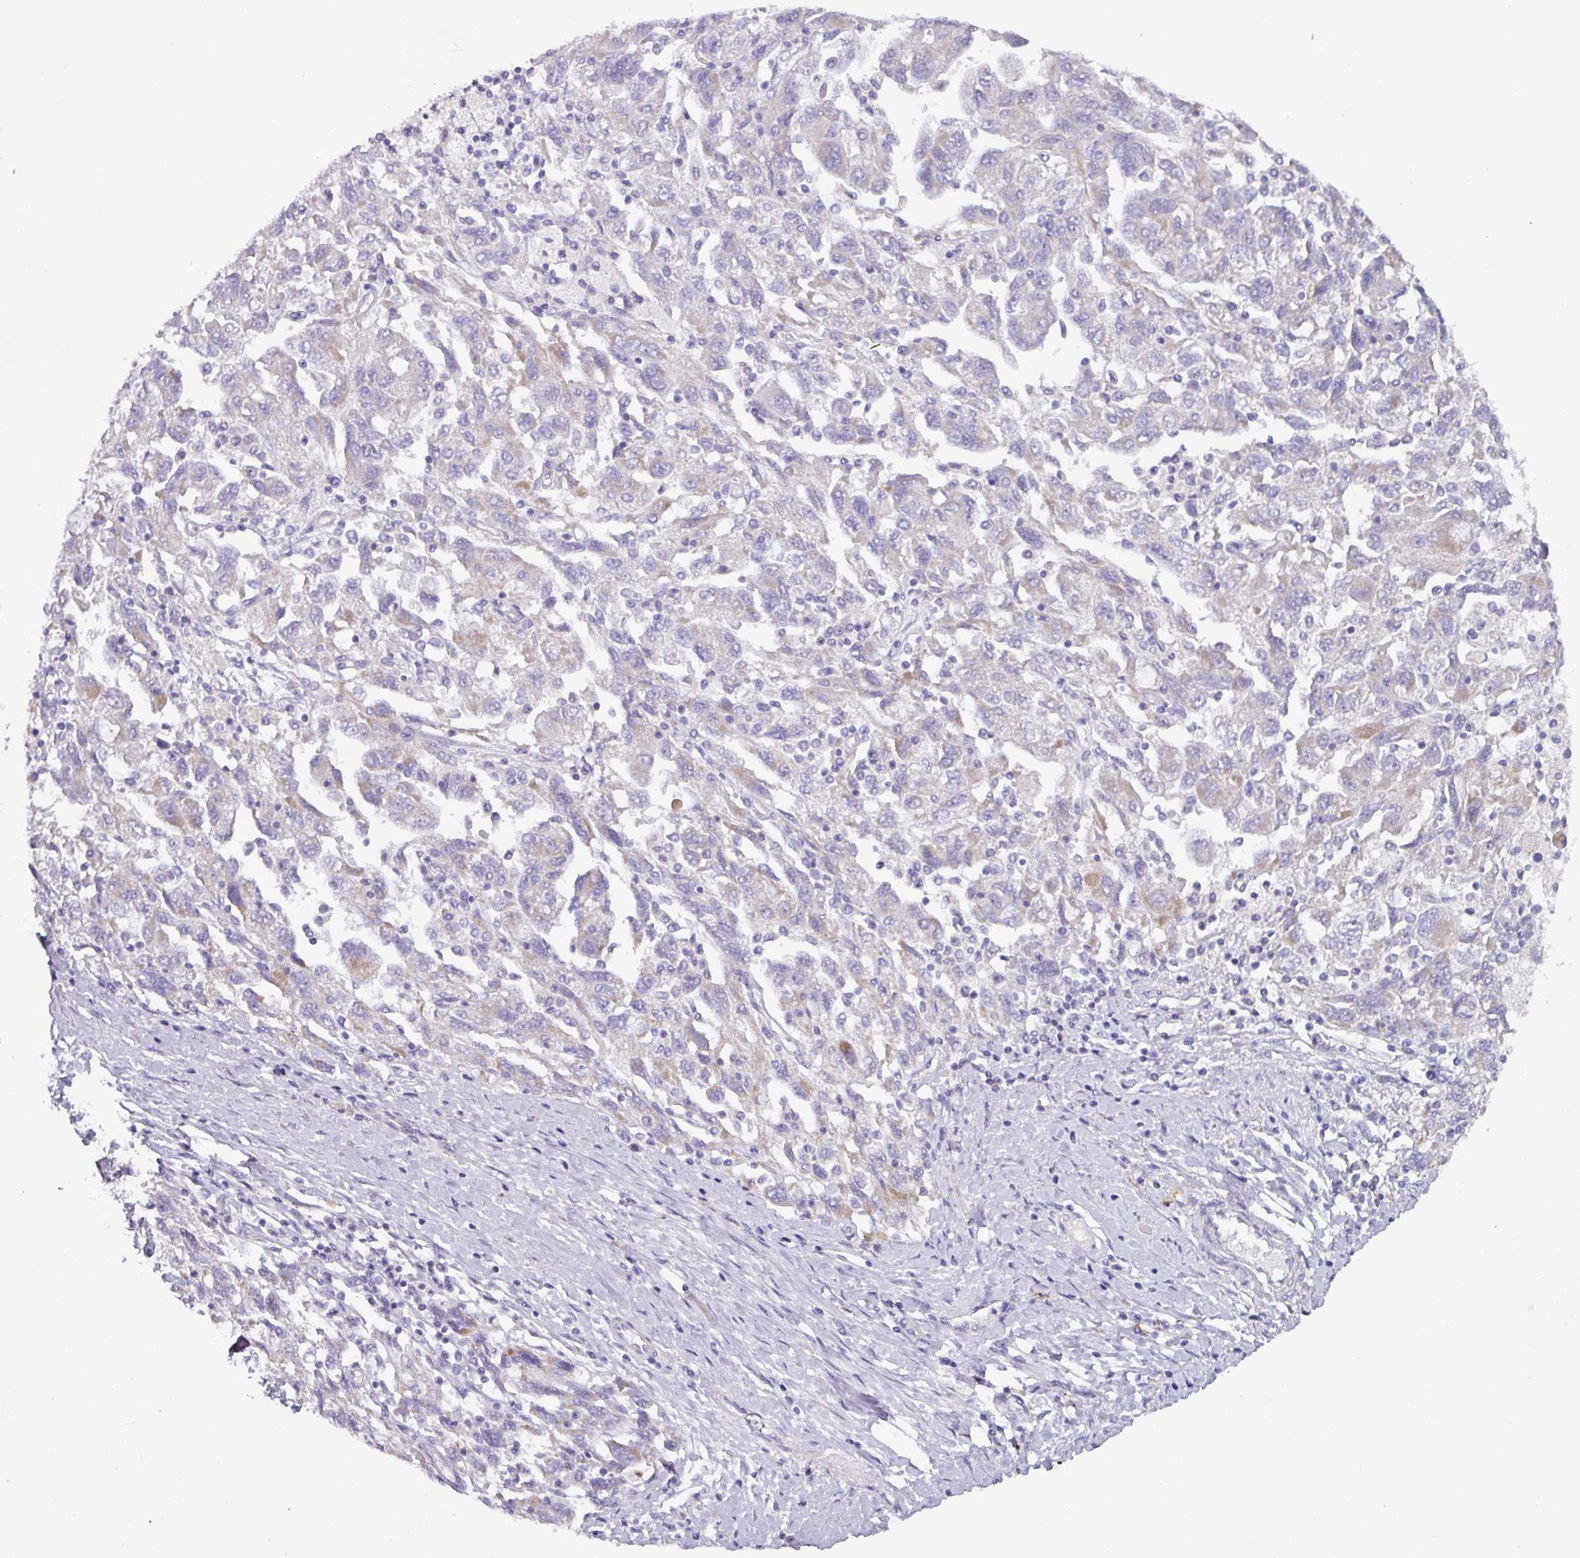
{"staining": {"intensity": "moderate", "quantity": "<25%", "location": "cytoplasmic/membranous"}, "tissue": "ovarian cancer", "cell_type": "Tumor cells", "image_type": "cancer", "snomed": [{"axis": "morphology", "description": "Carcinoma, NOS"}, {"axis": "morphology", "description": "Cystadenocarcinoma, serous, NOS"}, {"axis": "topography", "description": "Ovary"}], "caption": "About <25% of tumor cells in human ovarian carcinoma demonstrate moderate cytoplasmic/membranous protein expression as visualized by brown immunohistochemical staining.", "gene": "RGS16", "patient": {"sex": "female", "age": 69}}